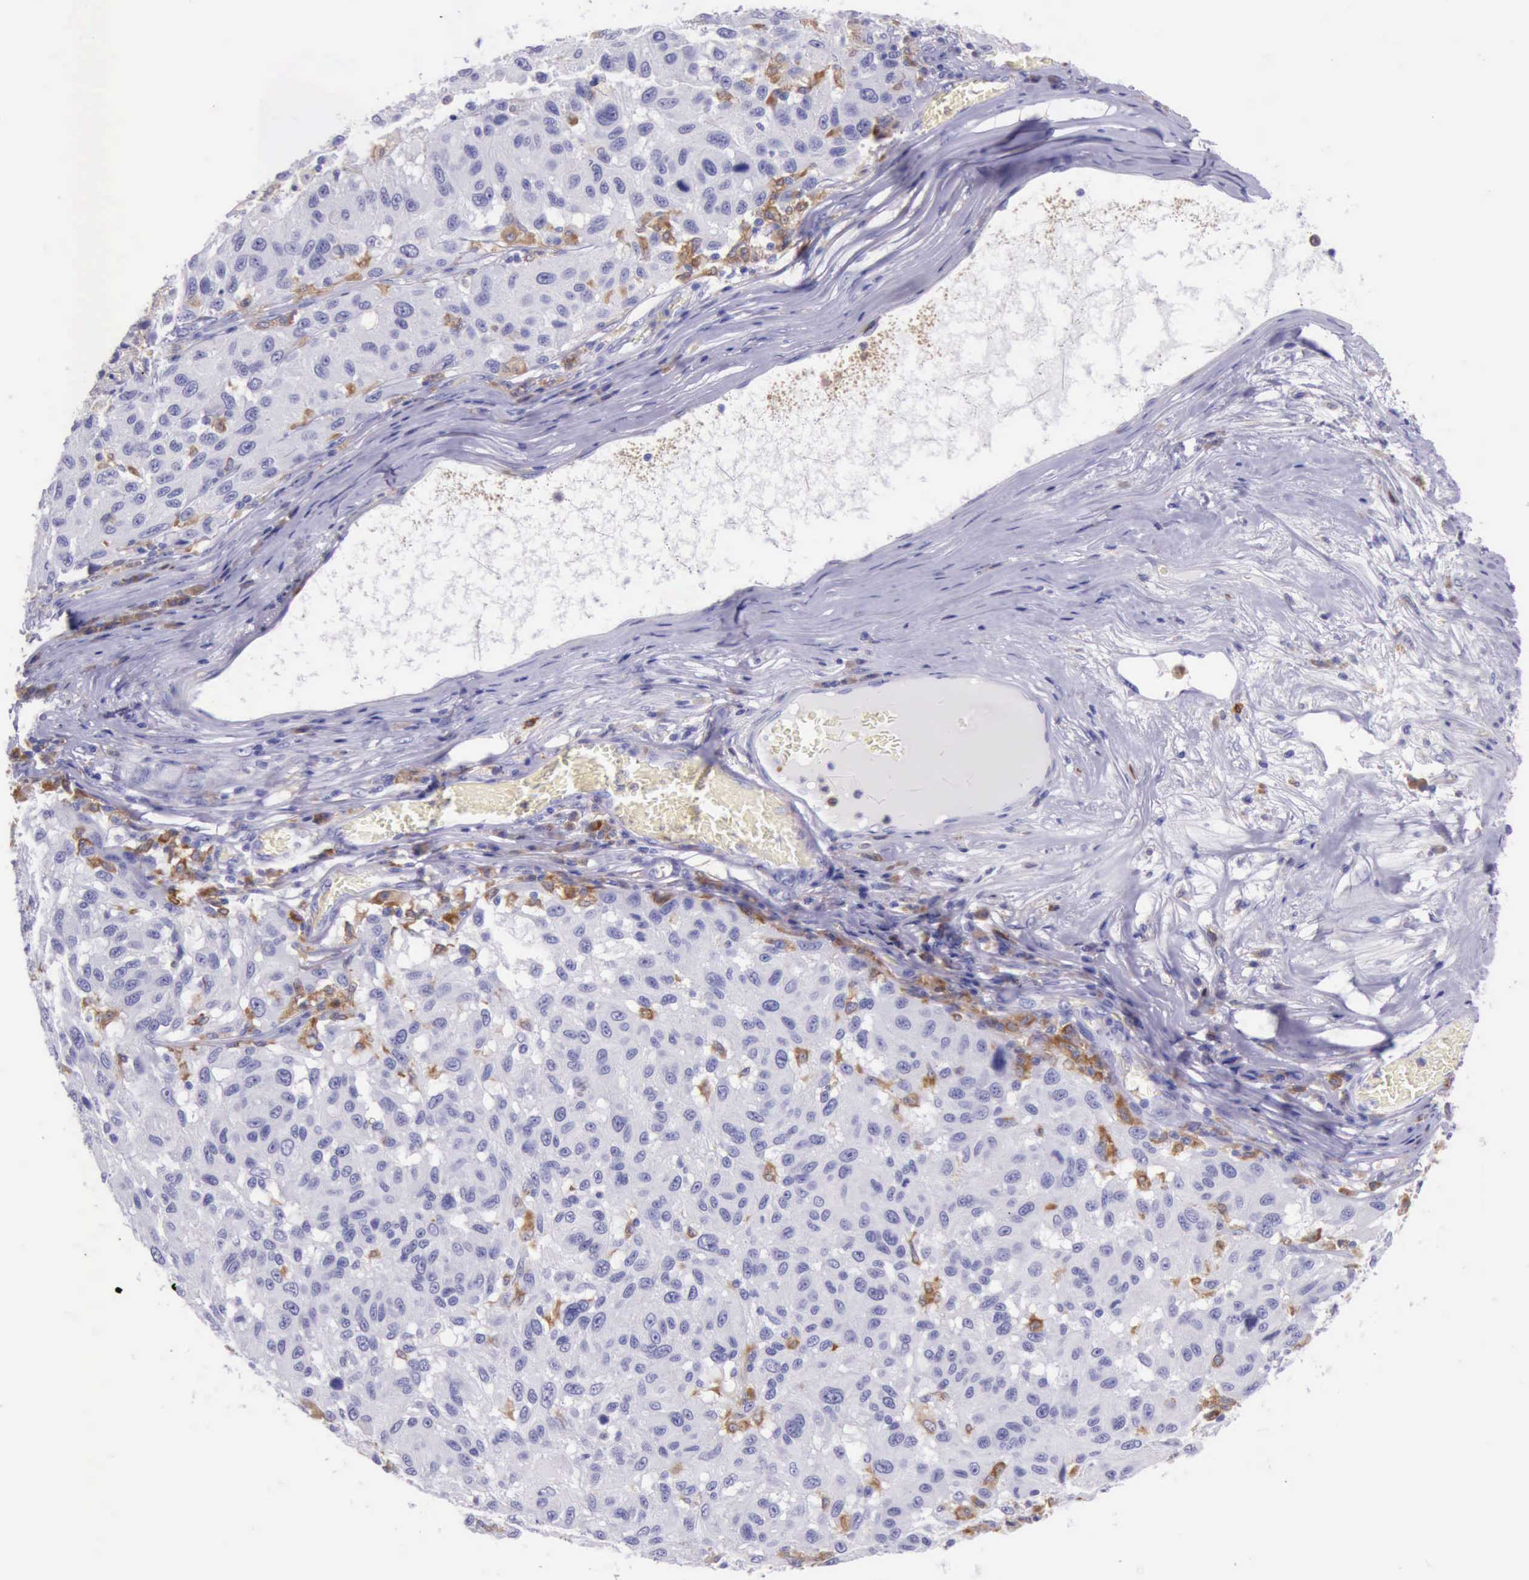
{"staining": {"intensity": "negative", "quantity": "none", "location": "none"}, "tissue": "melanoma", "cell_type": "Tumor cells", "image_type": "cancer", "snomed": [{"axis": "morphology", "description": "Malignant melanoma, NOS"}, {"axis": "topography", "description": "Skin"}], "caption": "DAB immunohistochemical staining of human melanoma exhibits no significant expression in tumor cells.", "gene": "BTK", "patient": {"sex": "female", "age": 77}}